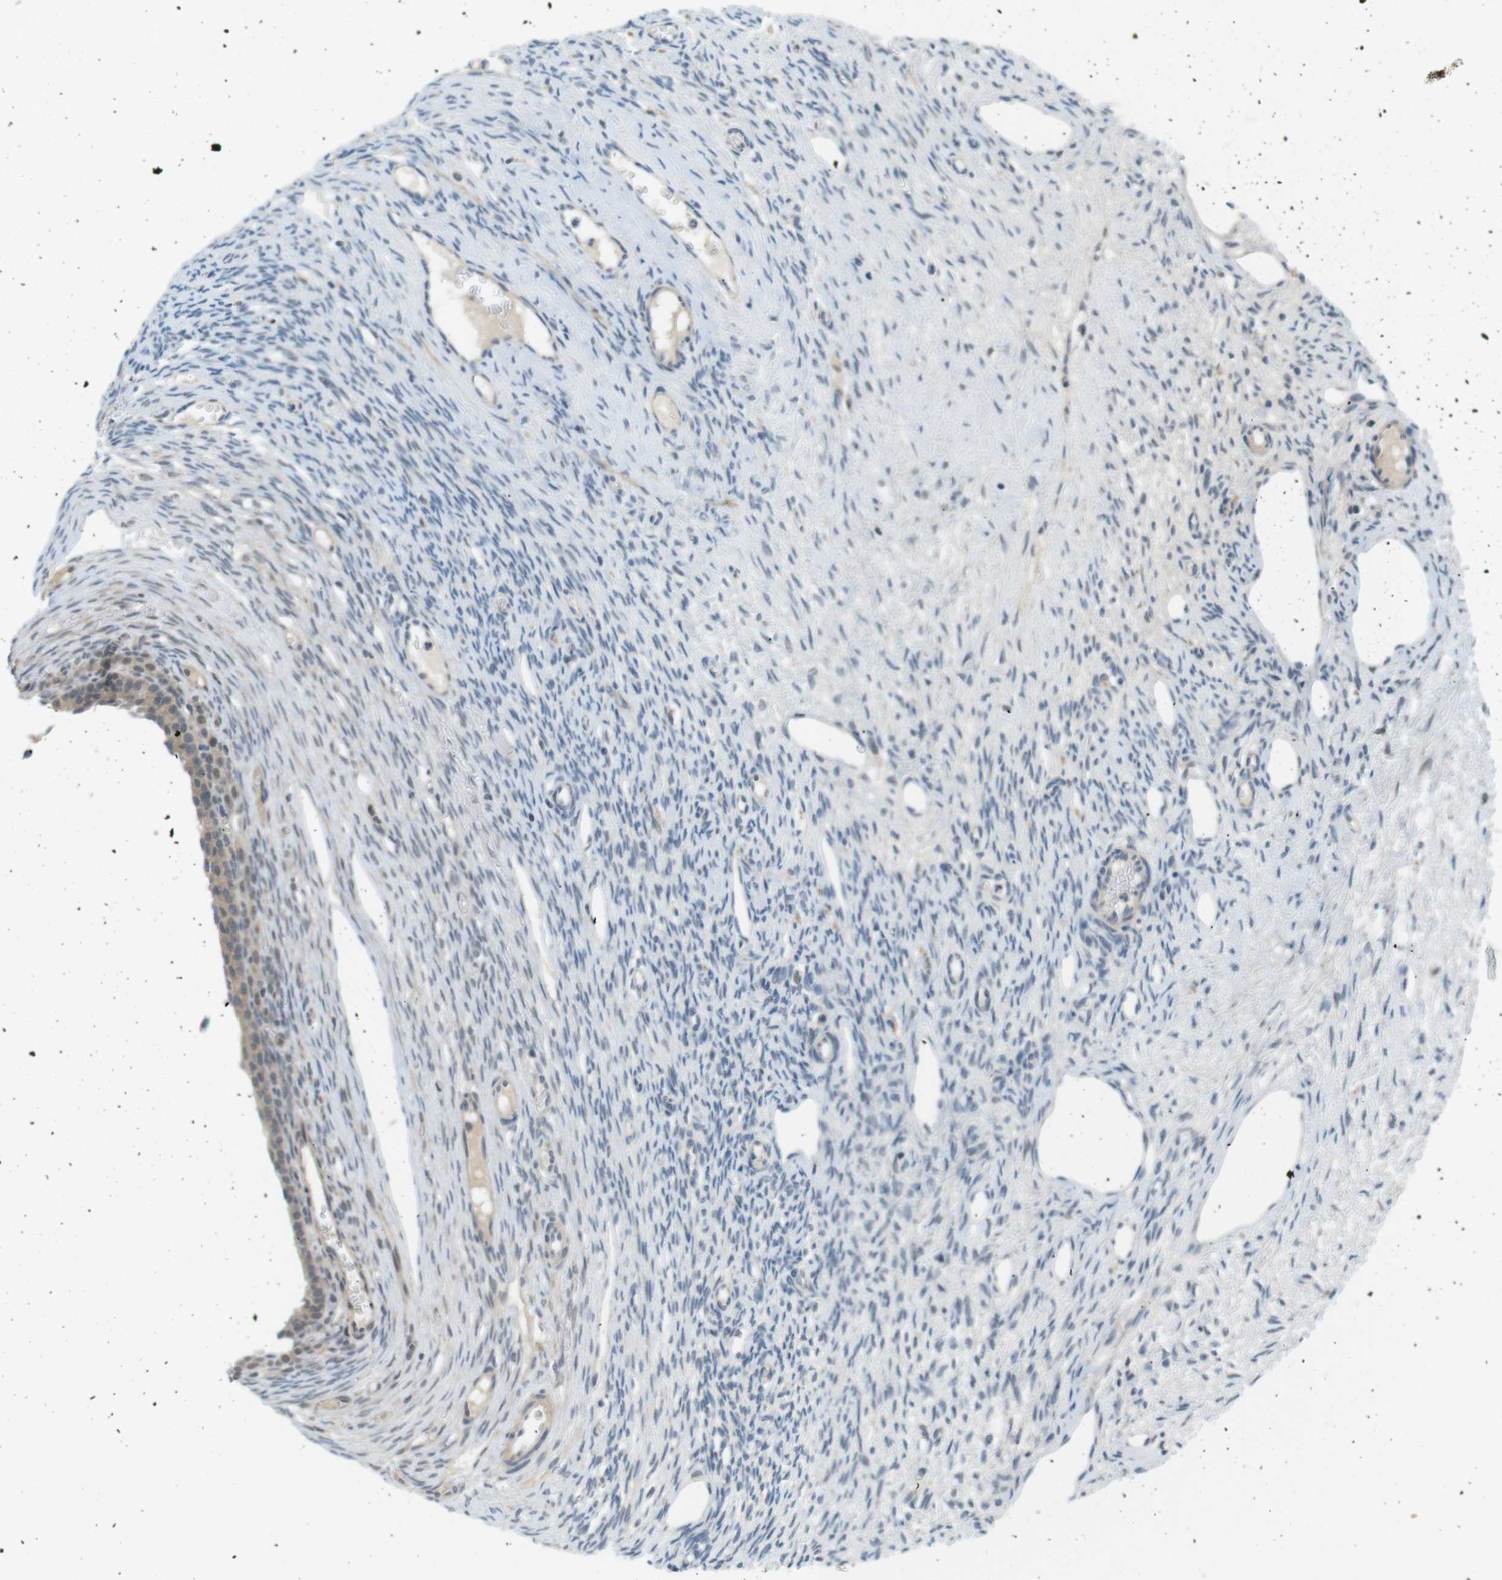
{"staining": {"intensity": "negative", "quantity": "none", "location": "none"}, "tissue": "ovary", "cell_type": "Follicle cells", "image_type": "normal", "snomed": [{"axis": "morphology", "description": "Normal tissue, NOS"}, {"axis": "topography", "description": "Ovary"}], "caption": "Follicle cells show no significant protein expression in unremarkable ovary.", "gene": "RTN3", "patient": {"sex": "female", "age": 33}}